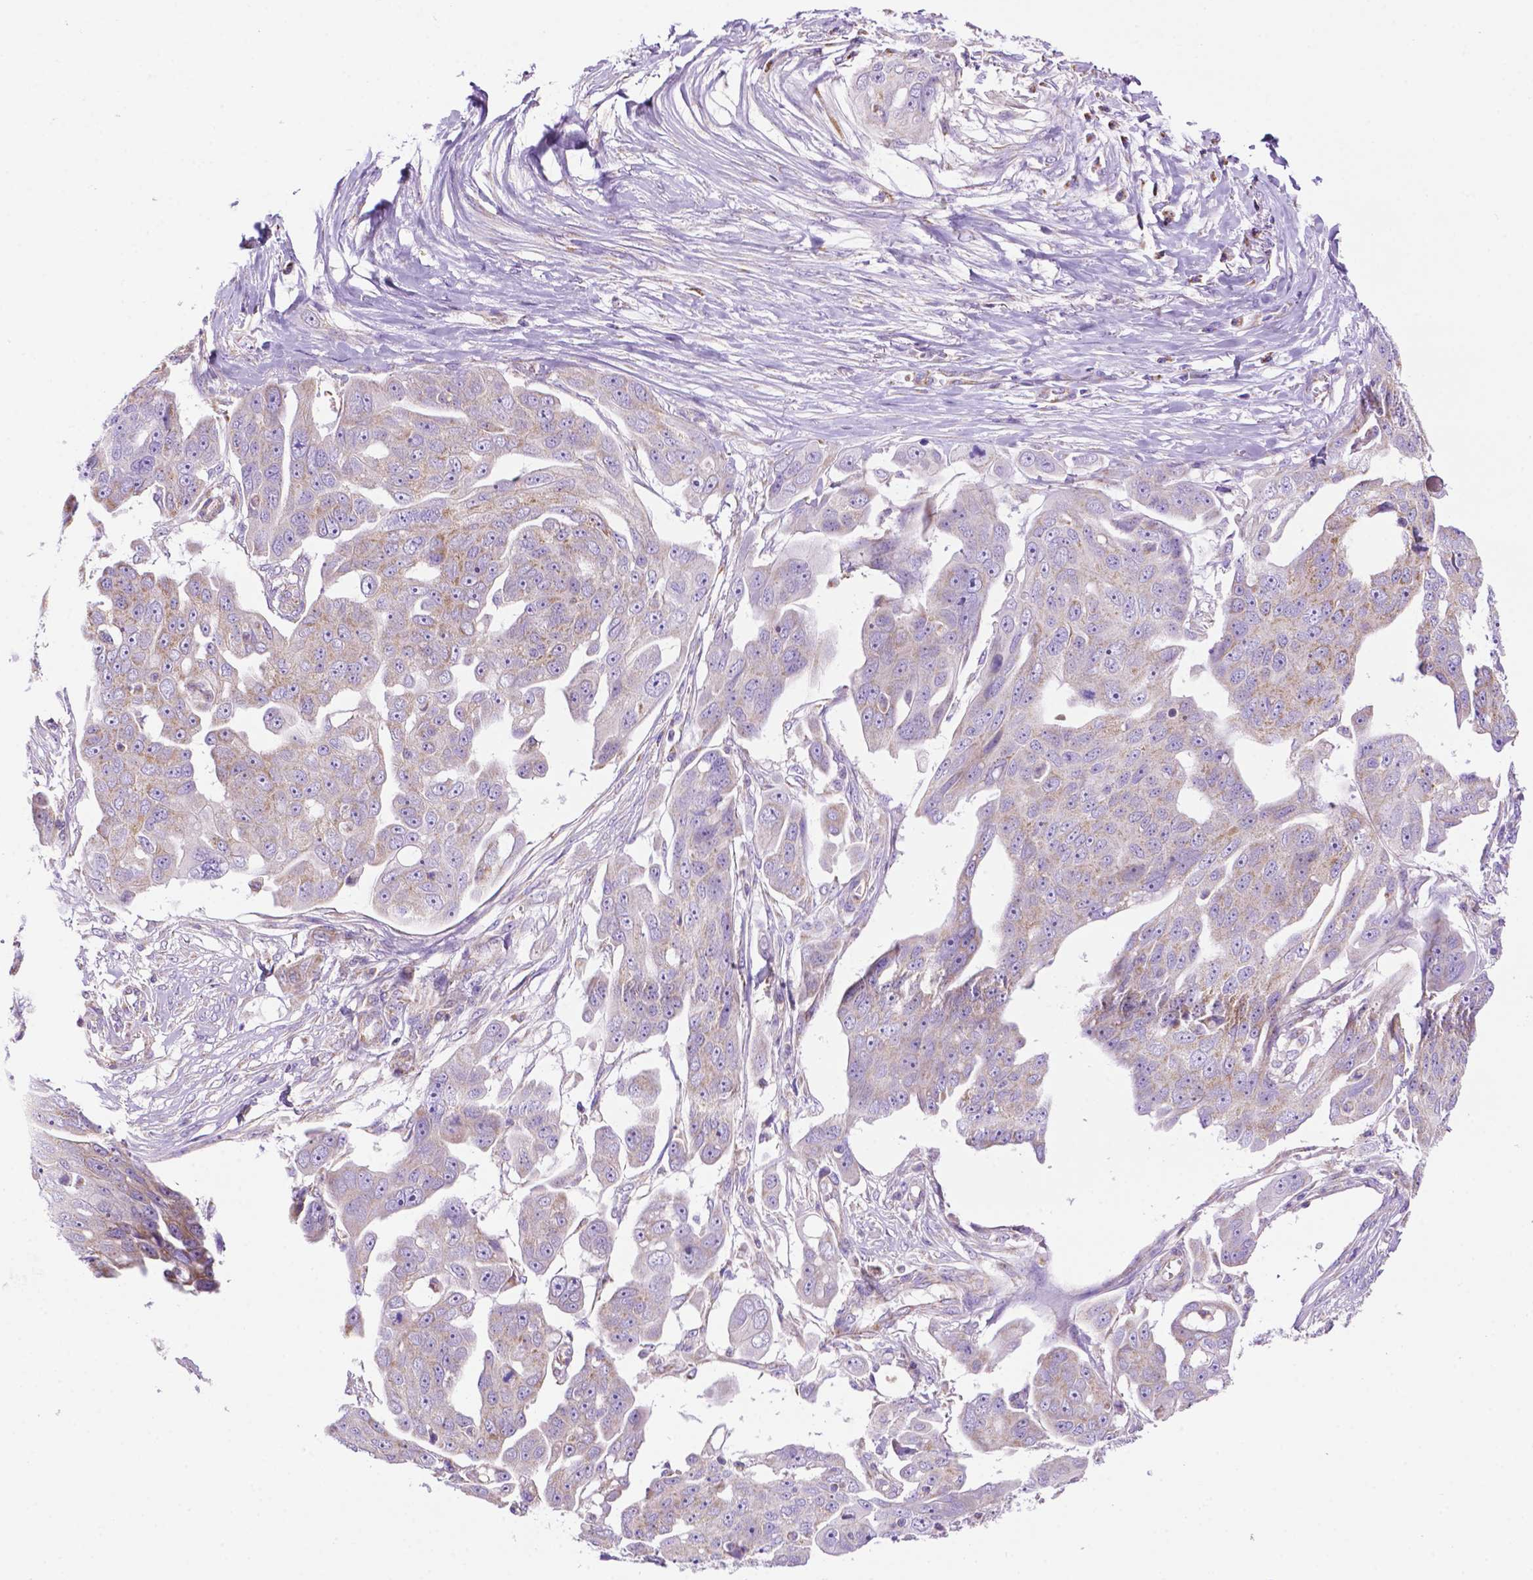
{"staining": {"intensity": "weak", "quantity": "25%-75%", "location": "cytoplasmic/membranous"}, "tissue": "ovarian cancer", "cell_type": "Tumor cells", "image_type": "cancer", "snomed": [{"axis": "morphology", "description": "Carcinoma, endometroid"}, {"axis": "topography", "description": "Ovary"}], "caption": "Protein staining demonstrates weak cytoplasmic/membranous staining in approximately 25%-75% of tumor cells in ovarian cancer.", "gene": "PHYHIP", "patient": {"sex": "female", "age": 70}}